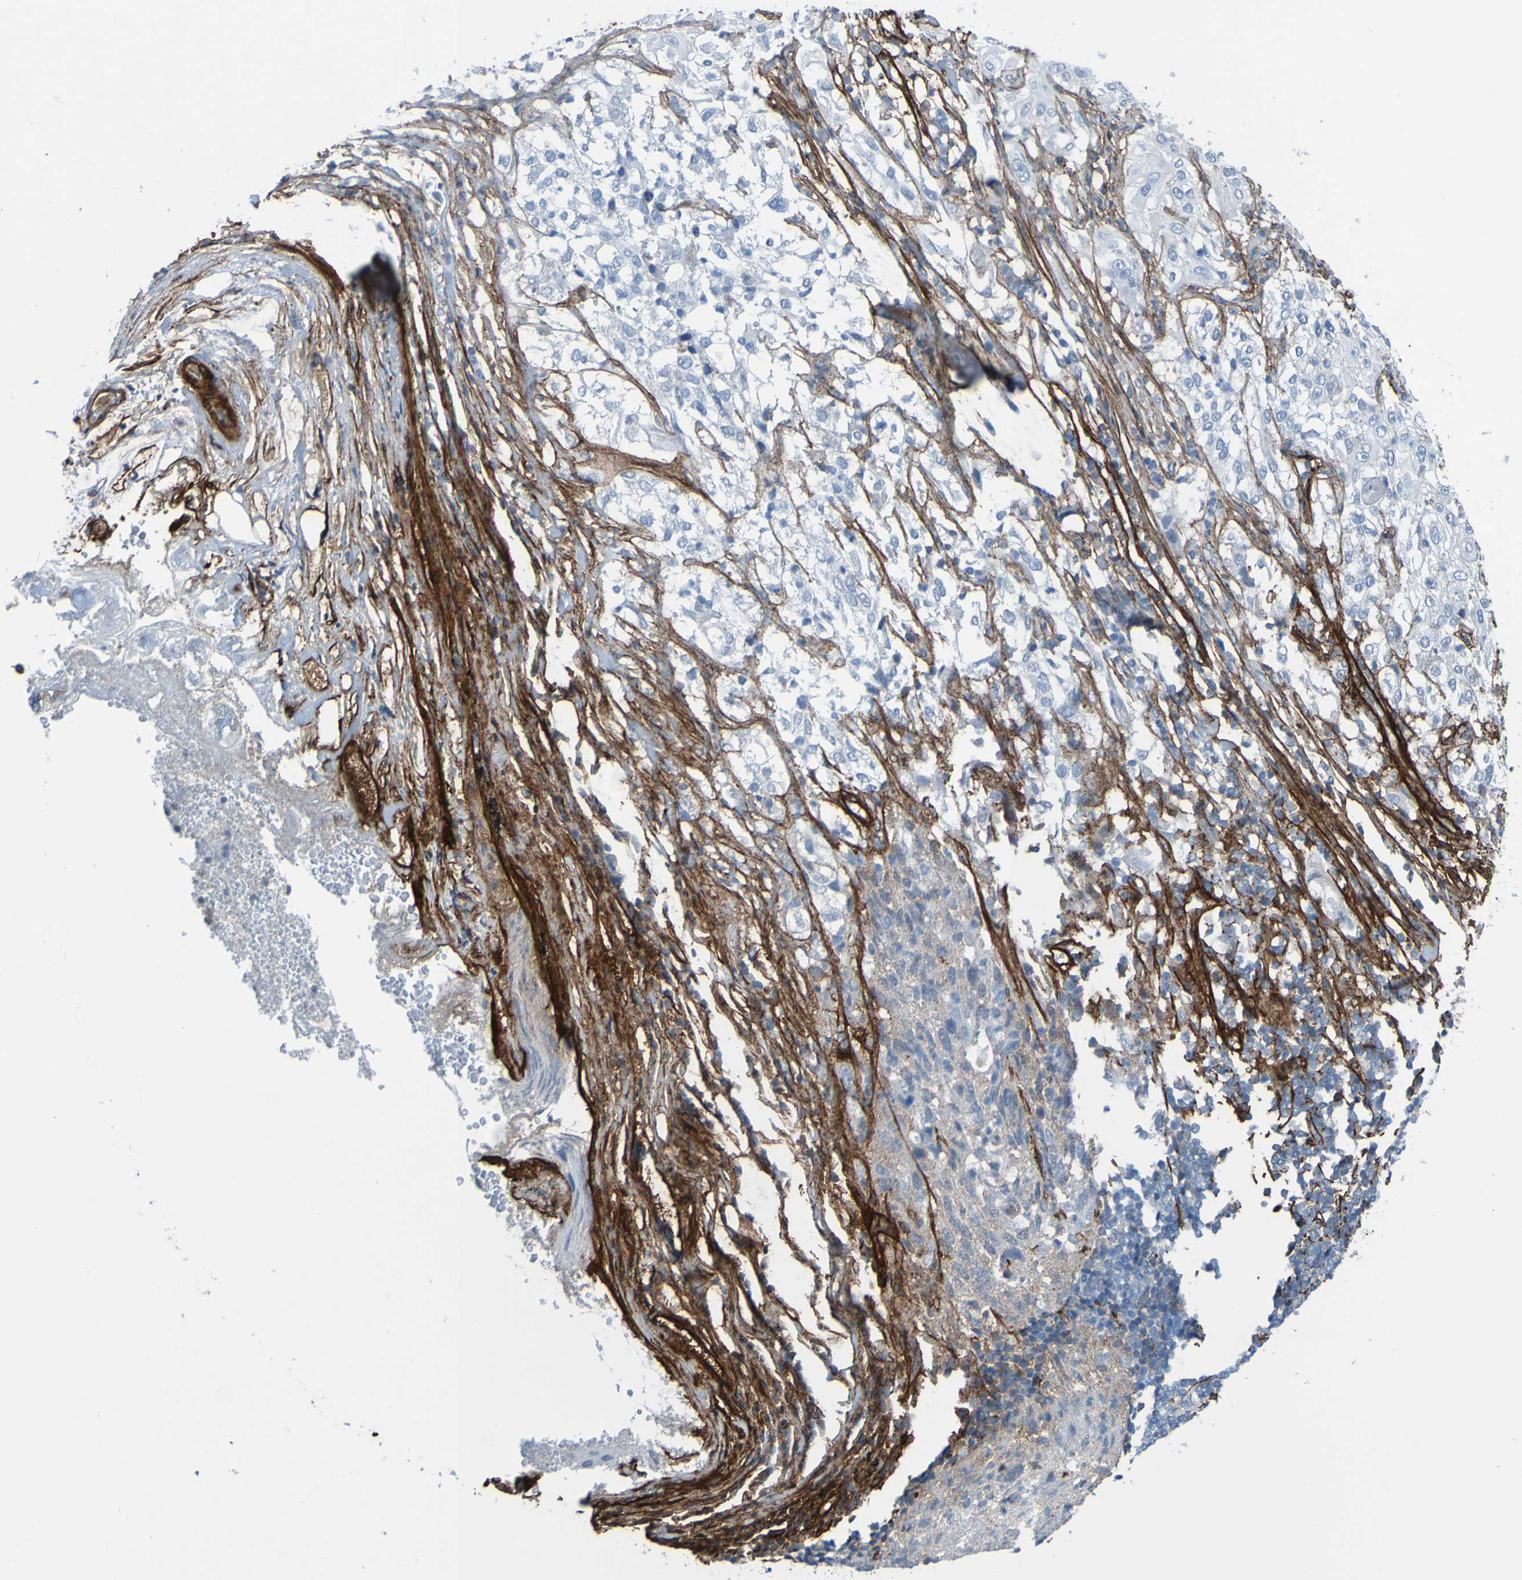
{"staining": {"intensity": "negative", "quantity": "none", "location": "none"}, "tissue": "lung cancer", "cell_type": "Tumor cells", "image_type": "cancer", "snomed": [{"axis": "morphology", "description": "Inflammation, NOS"}, {"axis": "morphology", "description": "Squamous cell carcinoma, NOS"}, {"axis": "topography", "description": "Lymph node"}, {"axis": "topography", "description": "Soft tissue"}, {"axis": "topography", "description": "Lung"}], "caption": "Tumor cells are negative for brown protein staining in lung cancer.", "gene": "COL4A2", "patient": {"sex": "male", "age": 66}}